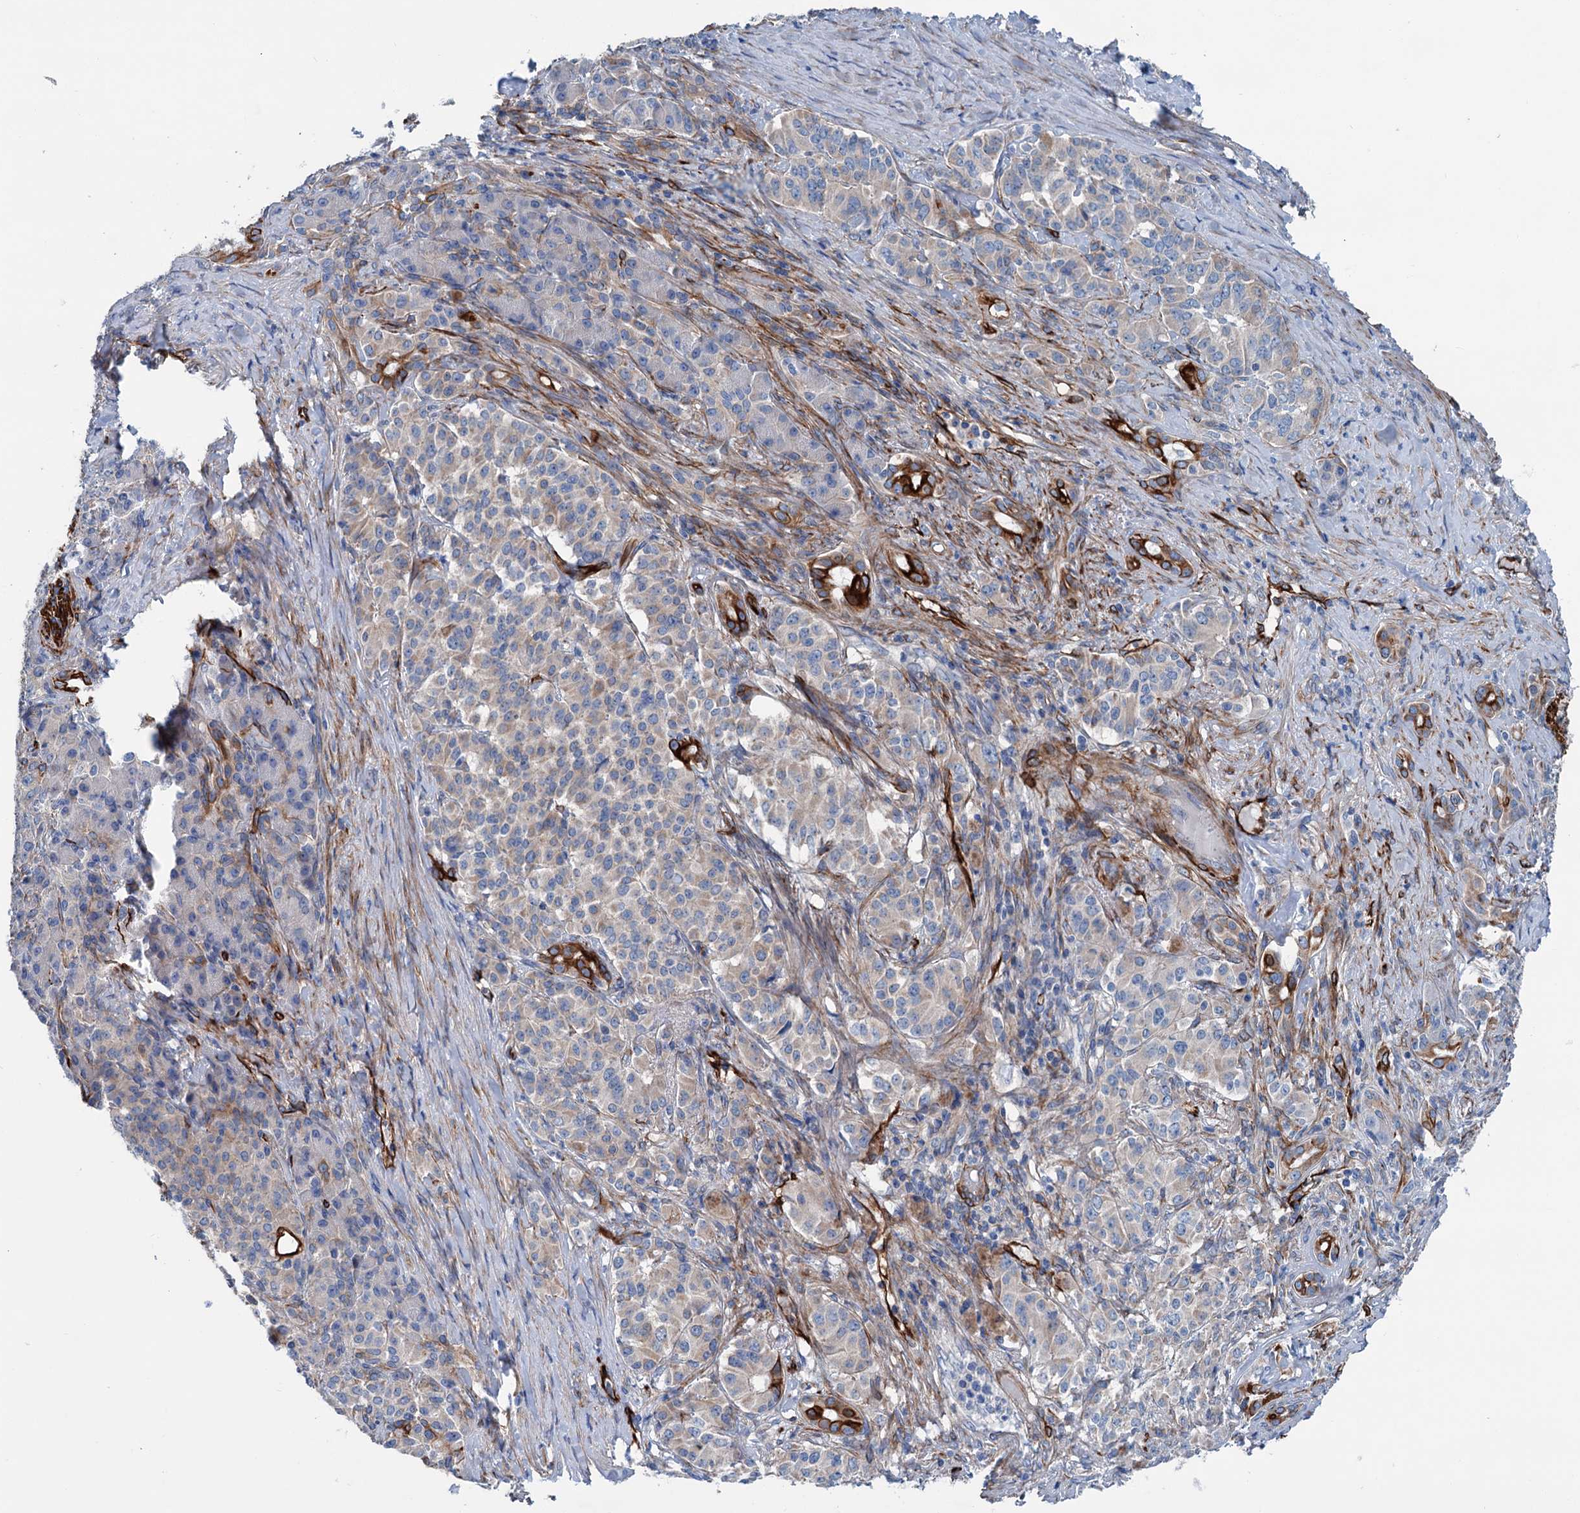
{"staining": {"intensity": "moderate", "quantity": "<25%", "location": "cytoplasmic/membranous"}, "tissue": "pancreatic cancer", "cell_type": "Tumor cells", "image_type": "cancer", "snomed": [{"axis": "morphology", "description": "Adenocarcinoma, NOS"}, {"axis": "topography", "description": "Pancreas"}], "caption": "Approximately <25% of tumor cells in pancreatic adenocarcinoma exhibit moderate cytoplasmic/membranous protein staining as visualized by brown immunohistochemical staining.", "gene": "CALCOCO1", "patient": {"sex": "female", "age": 74}}